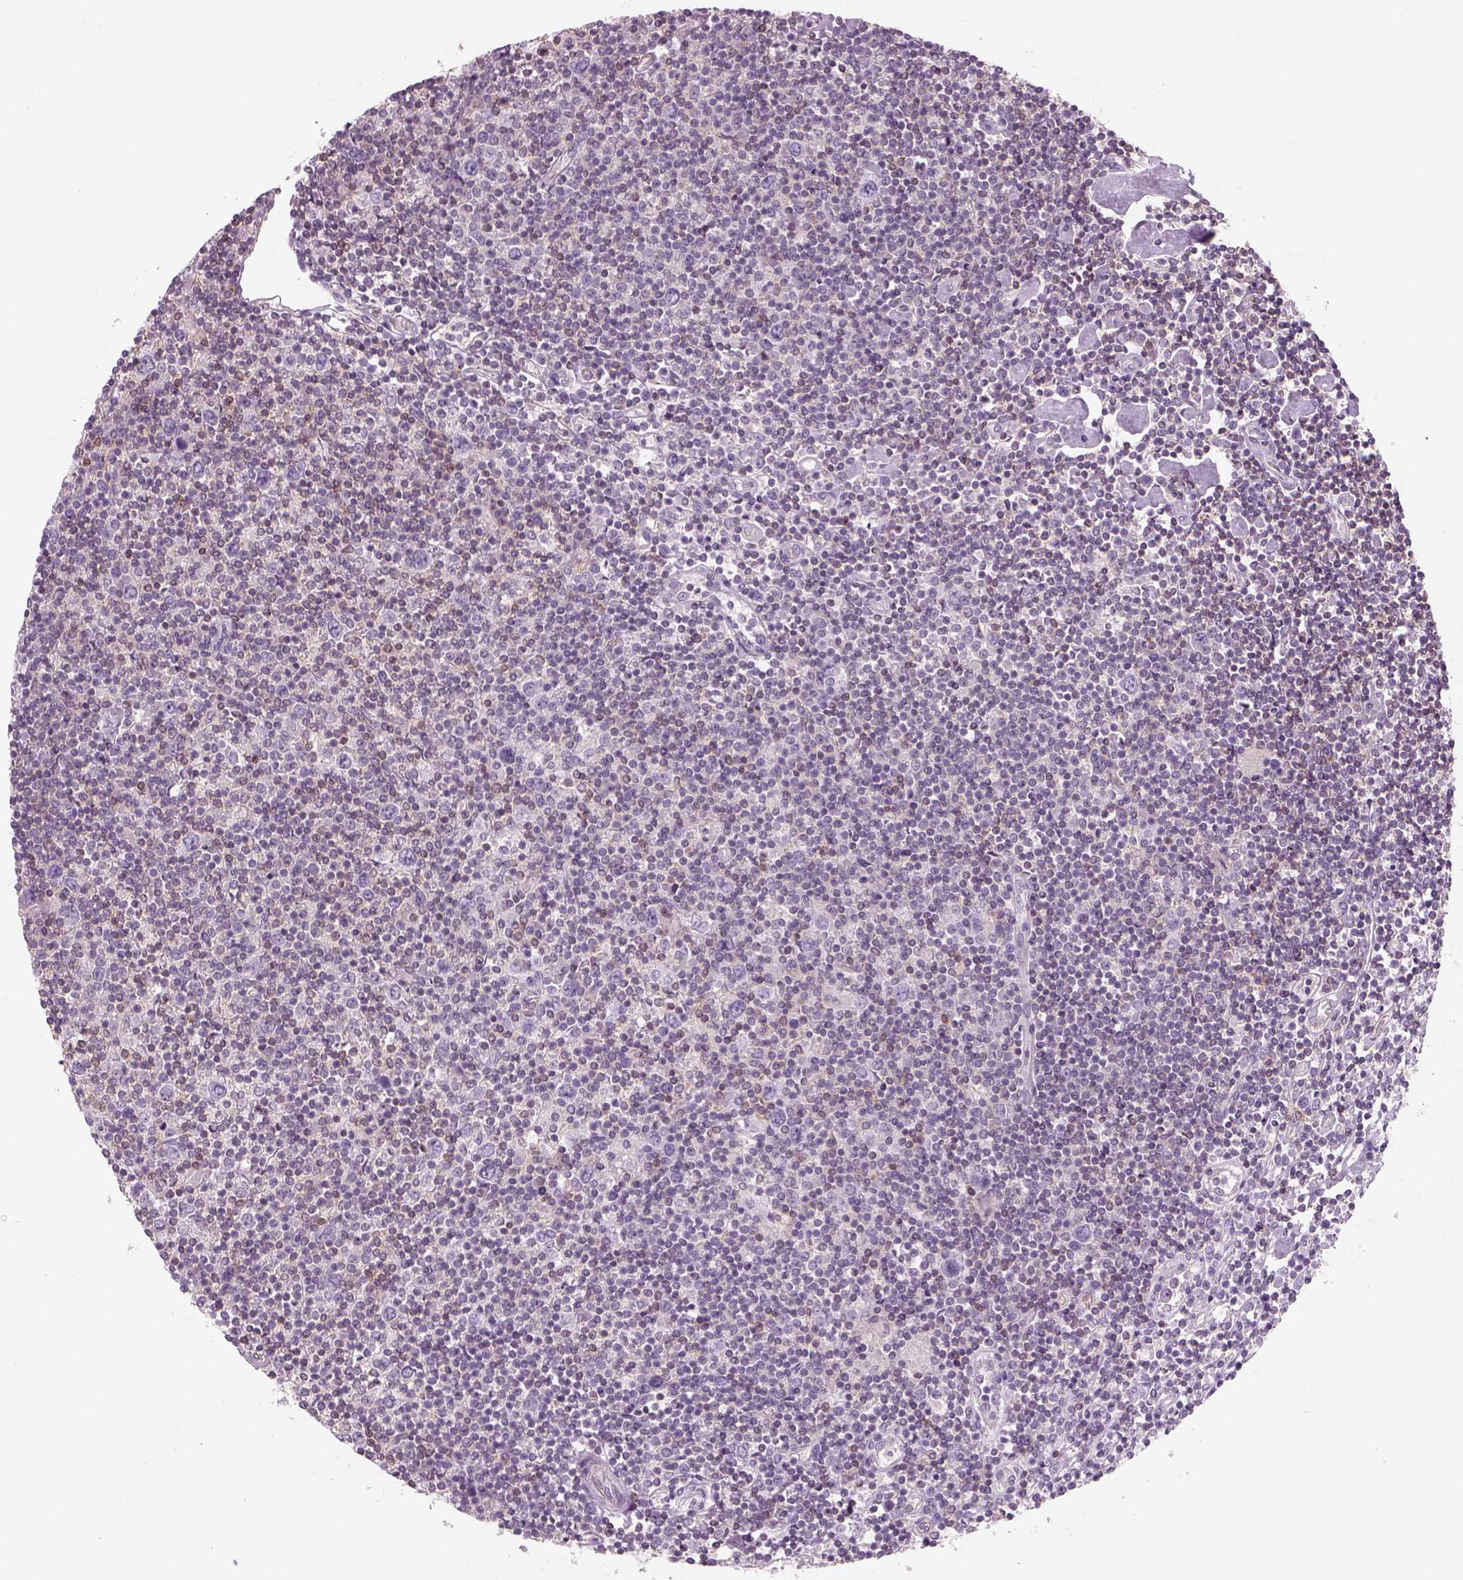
{"staining": {"intensity": "negative", "quantity": "none", "location": "none"}, "tissue": "lymphoma", "cell_type": "Tumor cells", "image_type": "cancer", "snomed": [{"axis": "morphology", "description": "Hodgkin's disease, NOS"}, {"axis": "topography", "description": "Lymph node"}], "caption": "The immunohistochemistry histopathology image has no significant expression in tumor cells of Hodgkin's disease tissue.", "gene": "SLC1A7", "patient": {"sex": "male", "age": 40}}